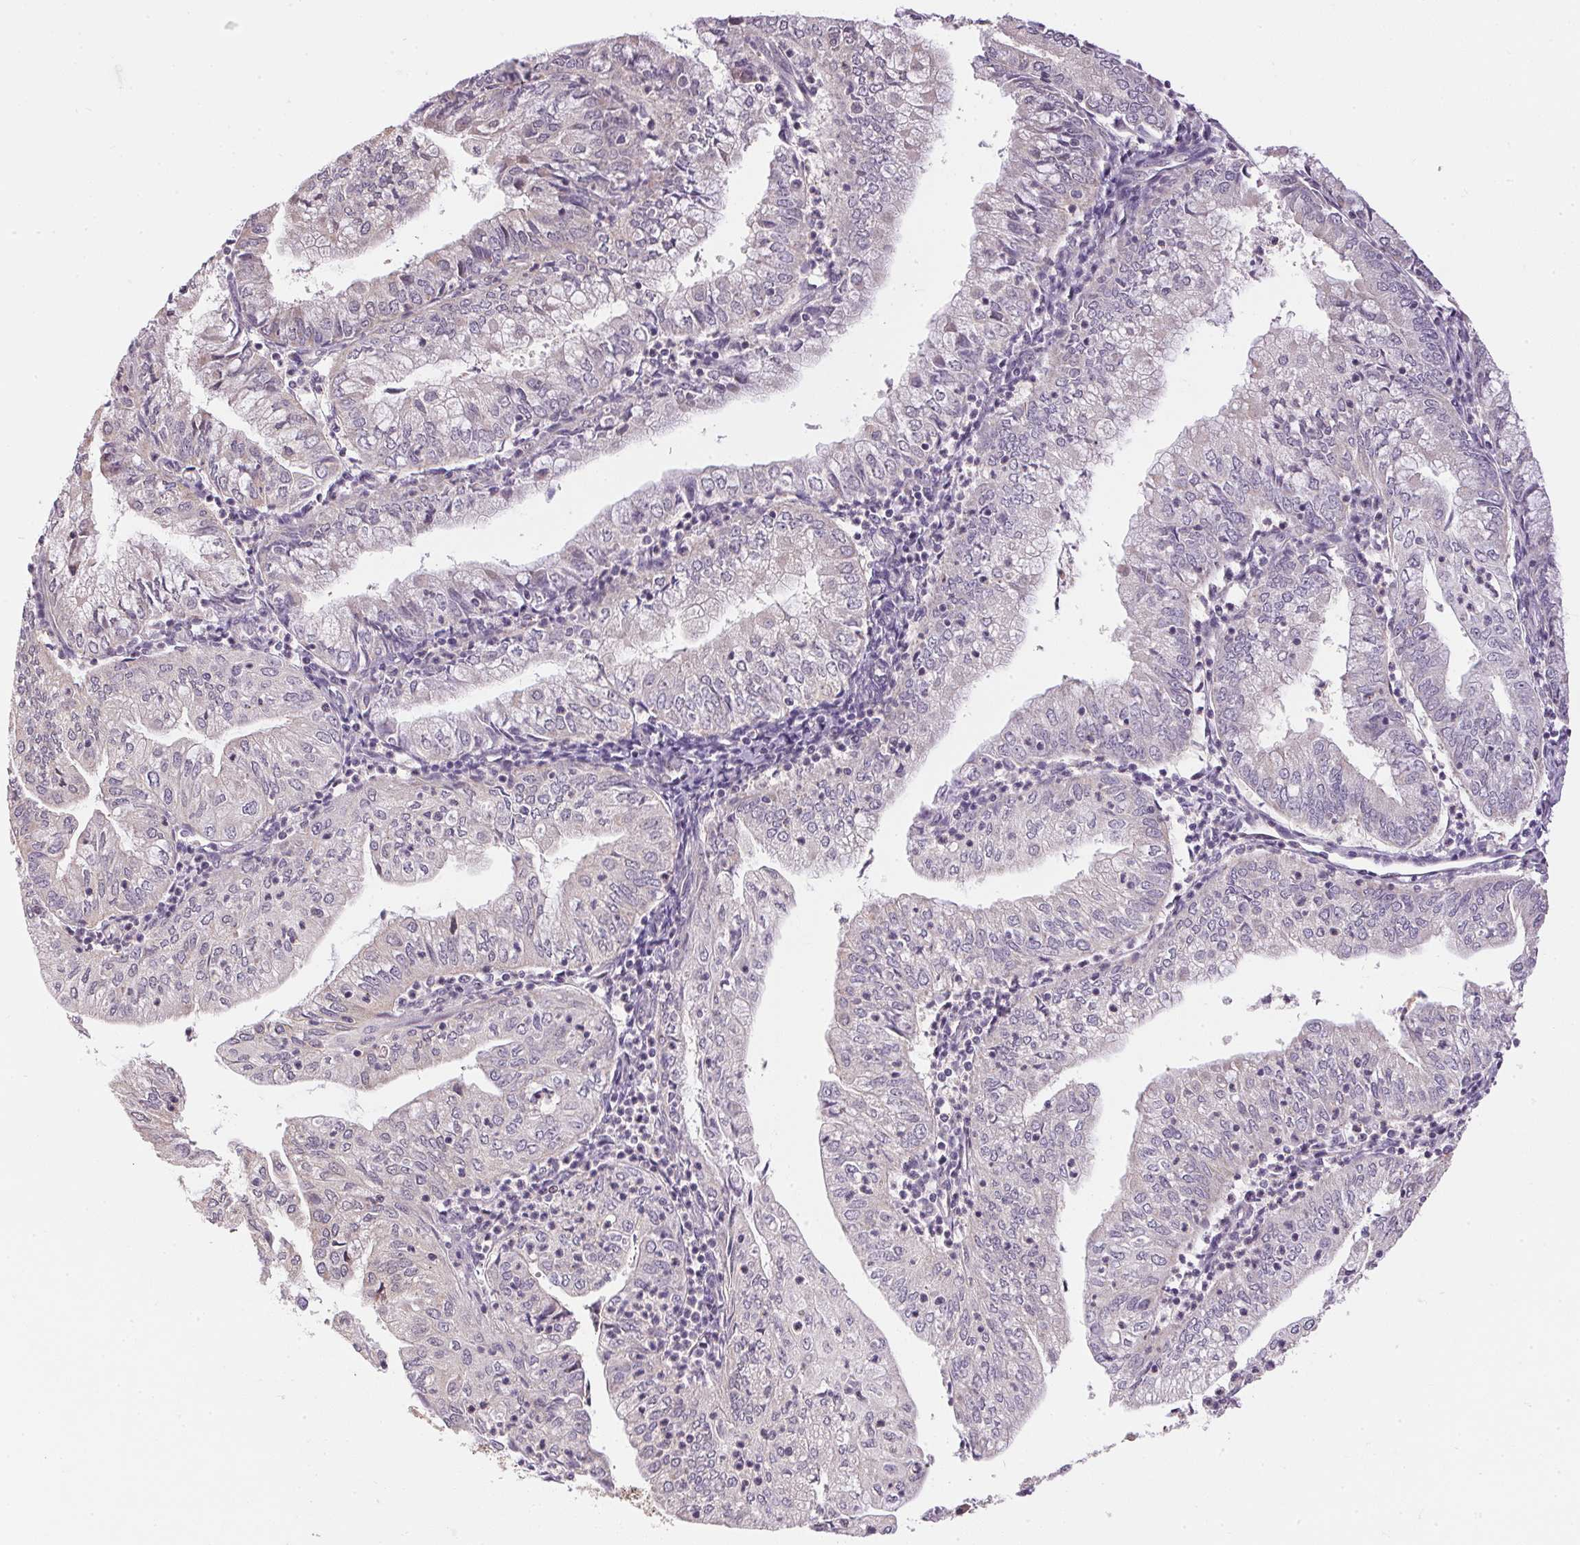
{"staining": {"intensity": "negative", "quantity": "none", "location": "none"}, "tissue": "endometrial cancer", "cell_type": "Tumor cells", "image_type": "cancer", "snomed": [{"axis": "morphology", "description": "Adenocarcinoma, NOS"}, {"axis": "topography", "description": "Endometrium"}], "caption": "Histopathology image shows no protein staining in tumor cells of endometrial cancer tissue. (Brightfield microscopy of DAB immunohistochemistry (IHC) at high magnification).", "gene": "SC5D", "patient": {"sex": "female", "age": 55}}